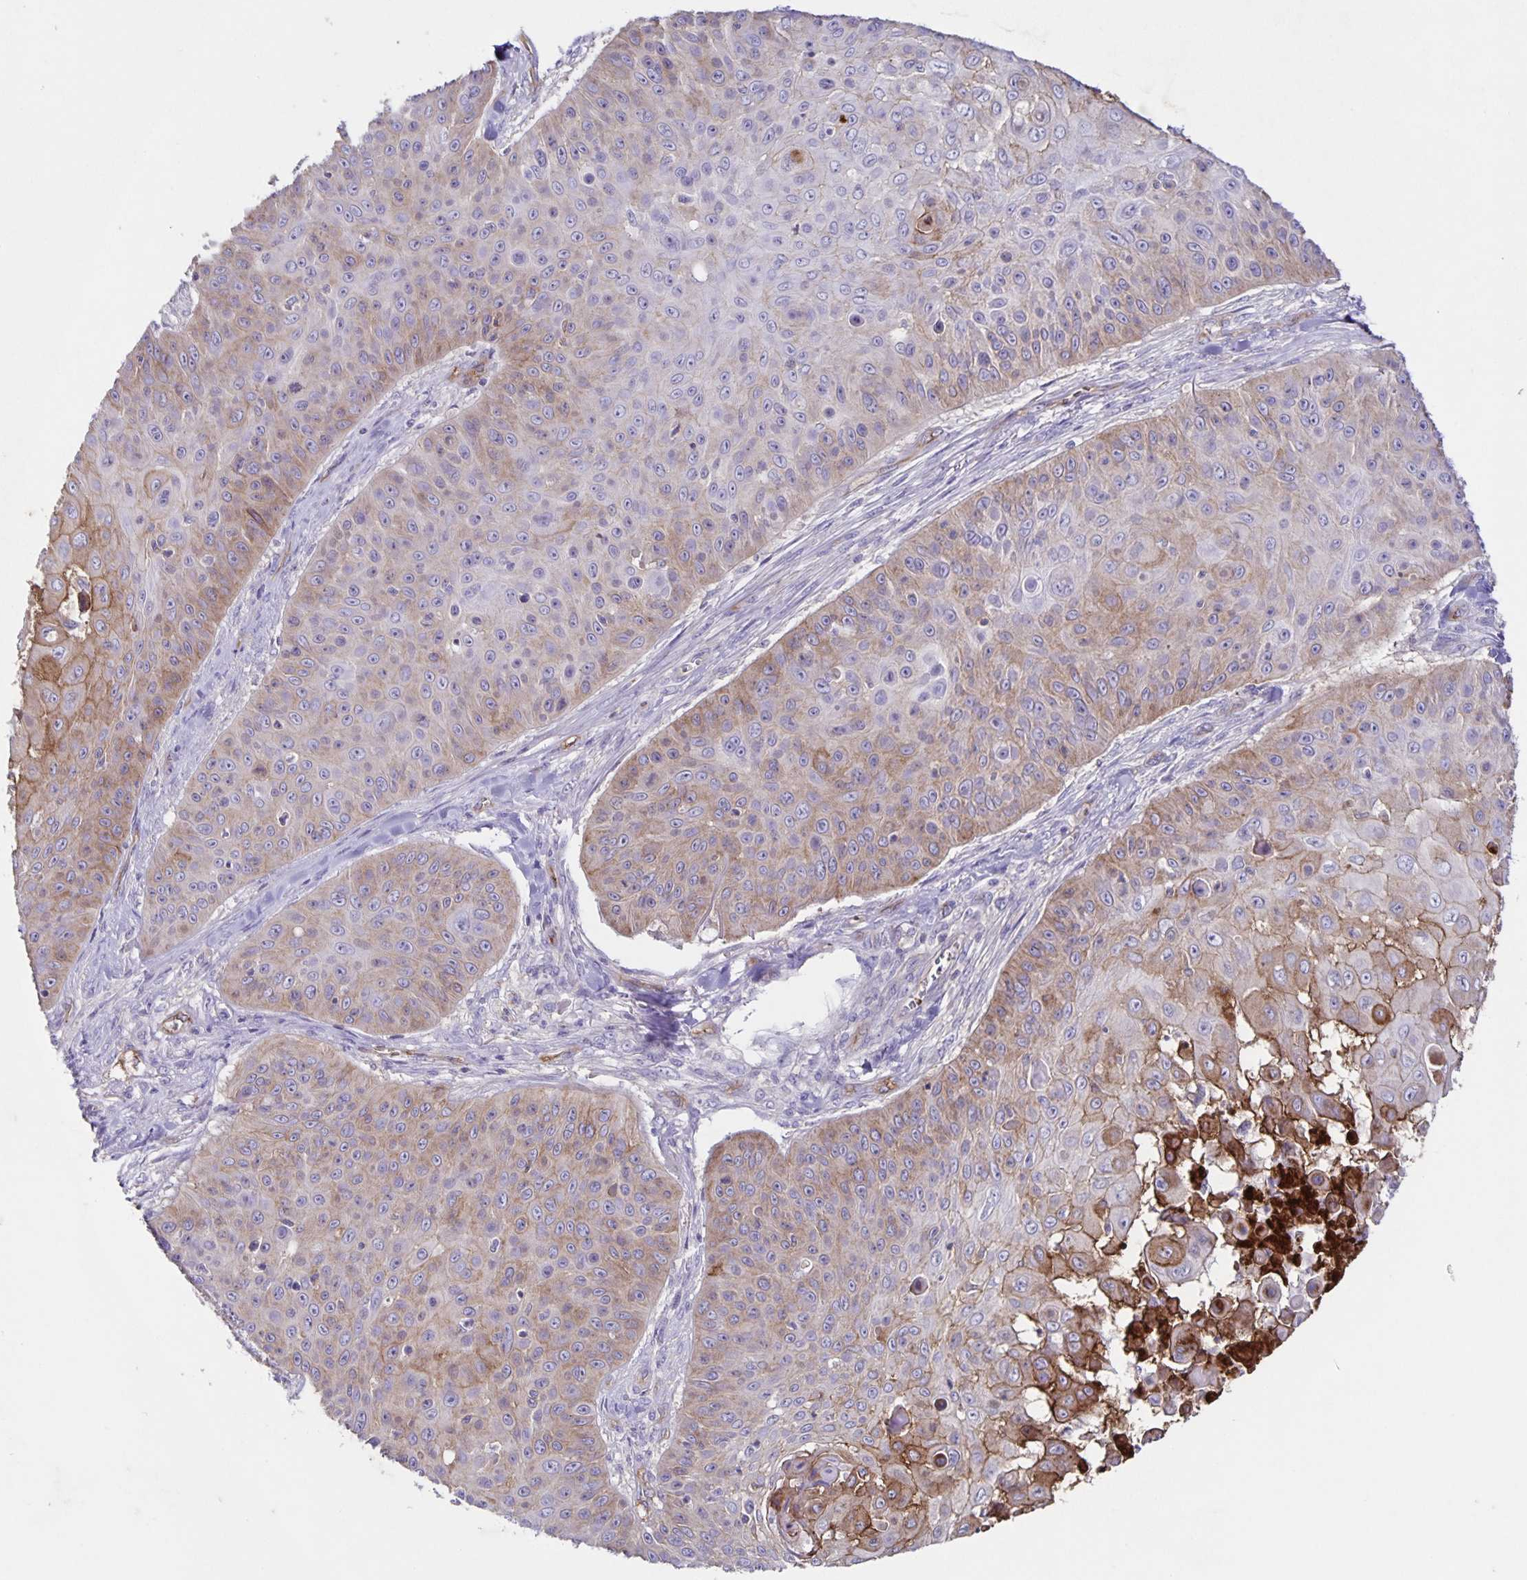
{"staining": {"intensity": "weak", "quantity": "25%-75%", "location": "cytoplasmic/membranous"}, "tissue": "skin cancer", "cell_type": "Tumor cells", "image_type": "cancer", "snomed": [{"axis": "morphology", "description": "Squamous cell carcinoma, NOS"}, {"axis": "topography", "description": "Skin"}], "caption": "High-power microscopy captured an immunohistochemistry histopathology image of skin cancer (squamous cell carcinoma), revealing weak cytoplasmic/membranous staining in approximately 25%-75% of tumor cells.", "gene": "ITGA2", "patient": {"sex": "male", "age": 82}}